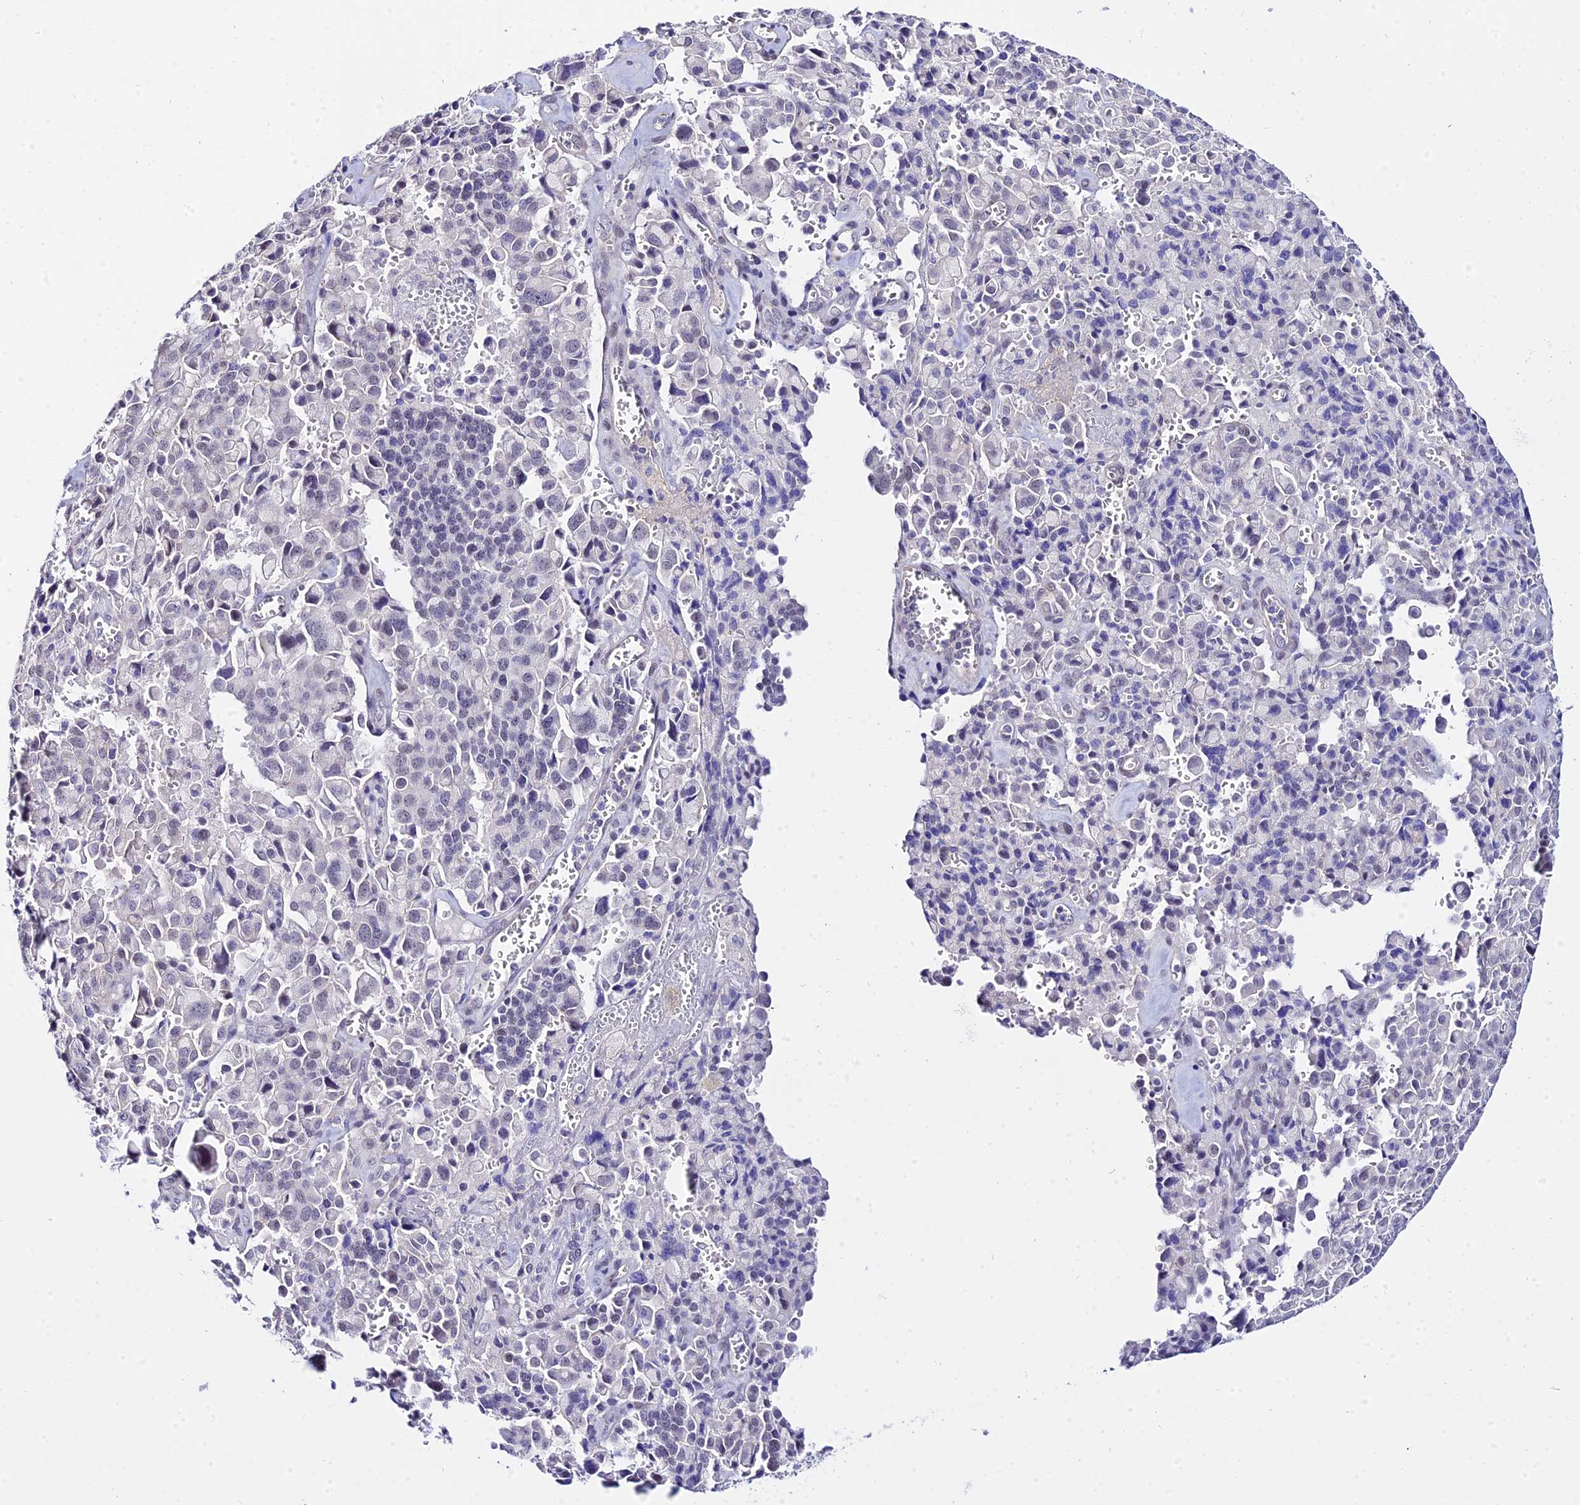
{"staining": {"intensity": "negative", "quantity": "none", "location": "none"}, "tissue": "pancreatic cancer", "cell_type": "Tumor cells", "image_type": "cancer", "snomed": [{"axis": "morphology", "description": "Adenocarcinoma, NOS"}, {"axis": "topography", "description": "Pancreas"}], "caption": "The immunohistochemistry image has no significant staining in tumor cells of pancreatic adenocarcinoma tissue.", "gene": "ZNF628", "patient": {"sex": "male", "age": 65}}